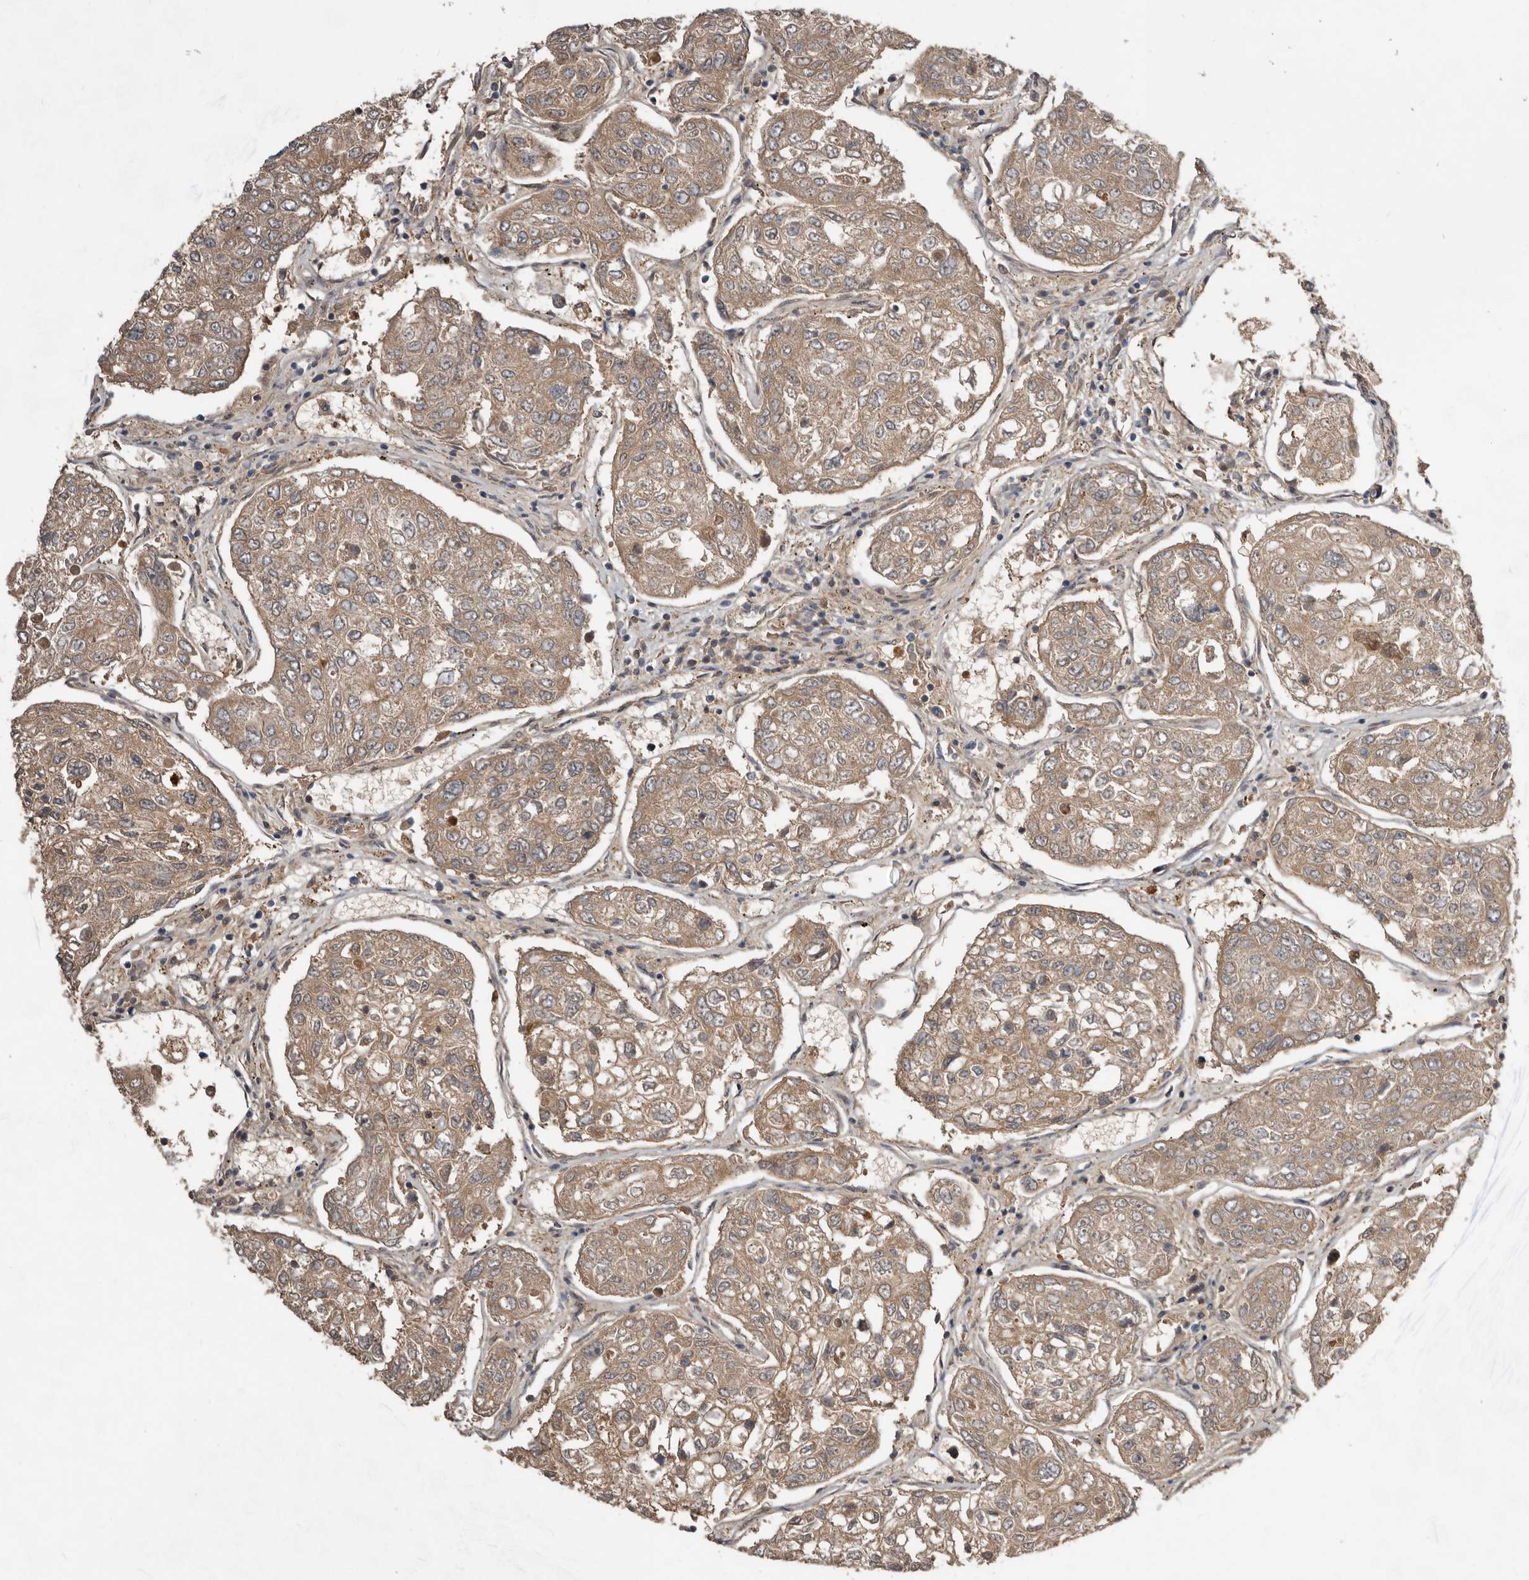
{"staining": {"intensity": "moderate", "quantity": ">75%", "location": "cytoplasmic/membranous"}, "tissue": "urothelial cancer", "cell_type": "Tumor cells", "image_type": "cancer", "snomed": [{"axis": "morphology", "description": "Urothelial carcinoma, High grade"}, {"axis": "topography", "description": "Lymph node"}, {"axis": "topography", "description": "Urinary bladder"}], "caption": "A photomicrograph showing moderate cytoplasmic/membranous staining in about >75% of tumor cells in high-grade urothelial carcinoma, as visualized by brown immunohistochemical staining.", "gene": "RBKS", "patient": {"sex": "male", "age": 51}}